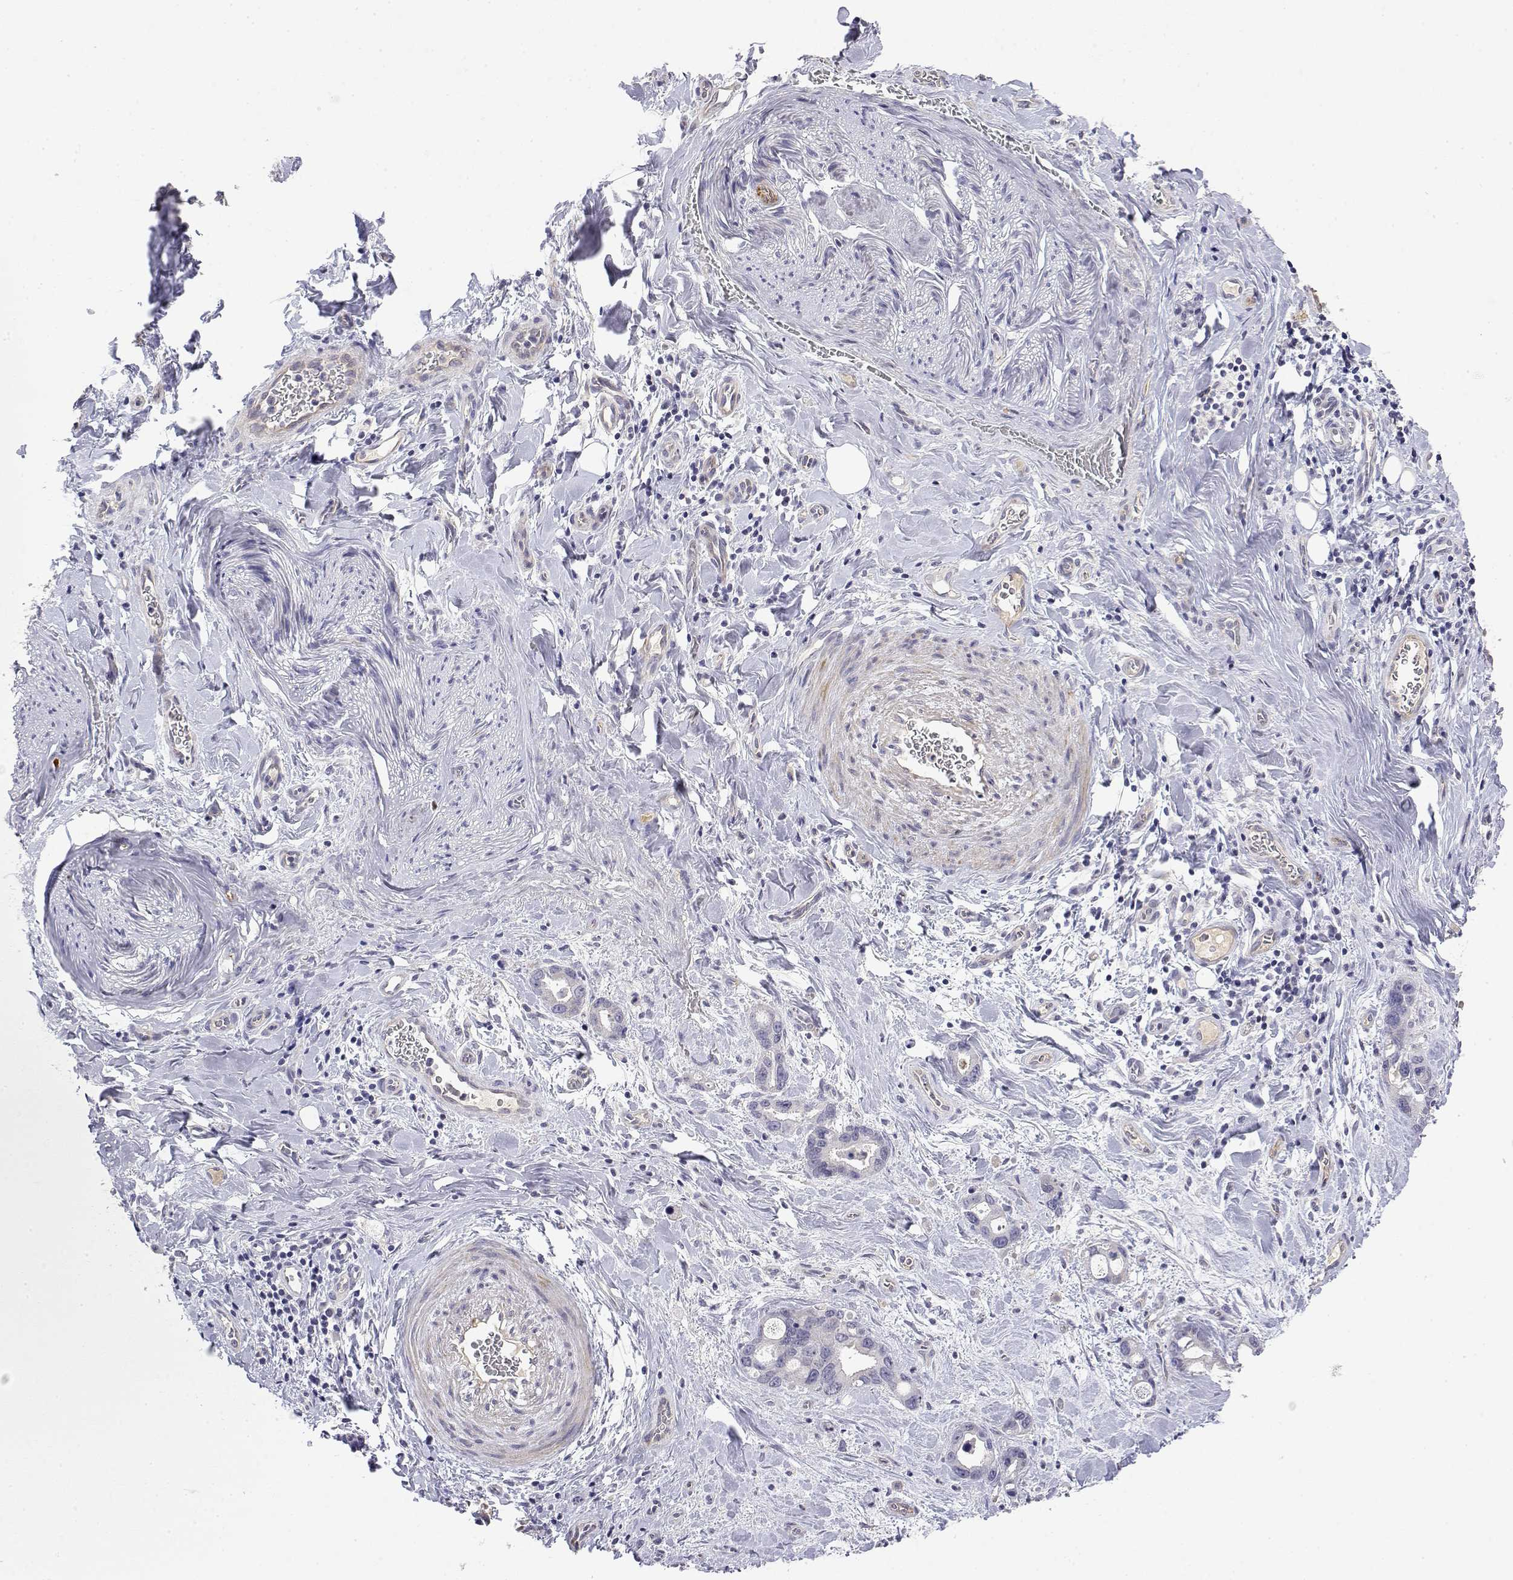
{"staining": {"intensity": "negative", "quantity": "none", "location": "none"}, "tissue": "stomach cancer", "cell_type": "Tumor cells", "image_type": "cancer", "snomed": [{"axis": "morphology", "description": "Normal tissue, NOS"}, {"axis": "morphology", "description": "Adenocarcinoma, NOS"}, {"axis": "topography", "description": "Esophagus"}, {"axis": "topography", "description": "Stomach, upper"}], "caption": "DAB immunohistochemical staining of stomach cancer (adenocarcinoma) reveals no significant staining in tumor cells.", "gene": "GGACT", "patient": {"sex": "male", "age": 74}}